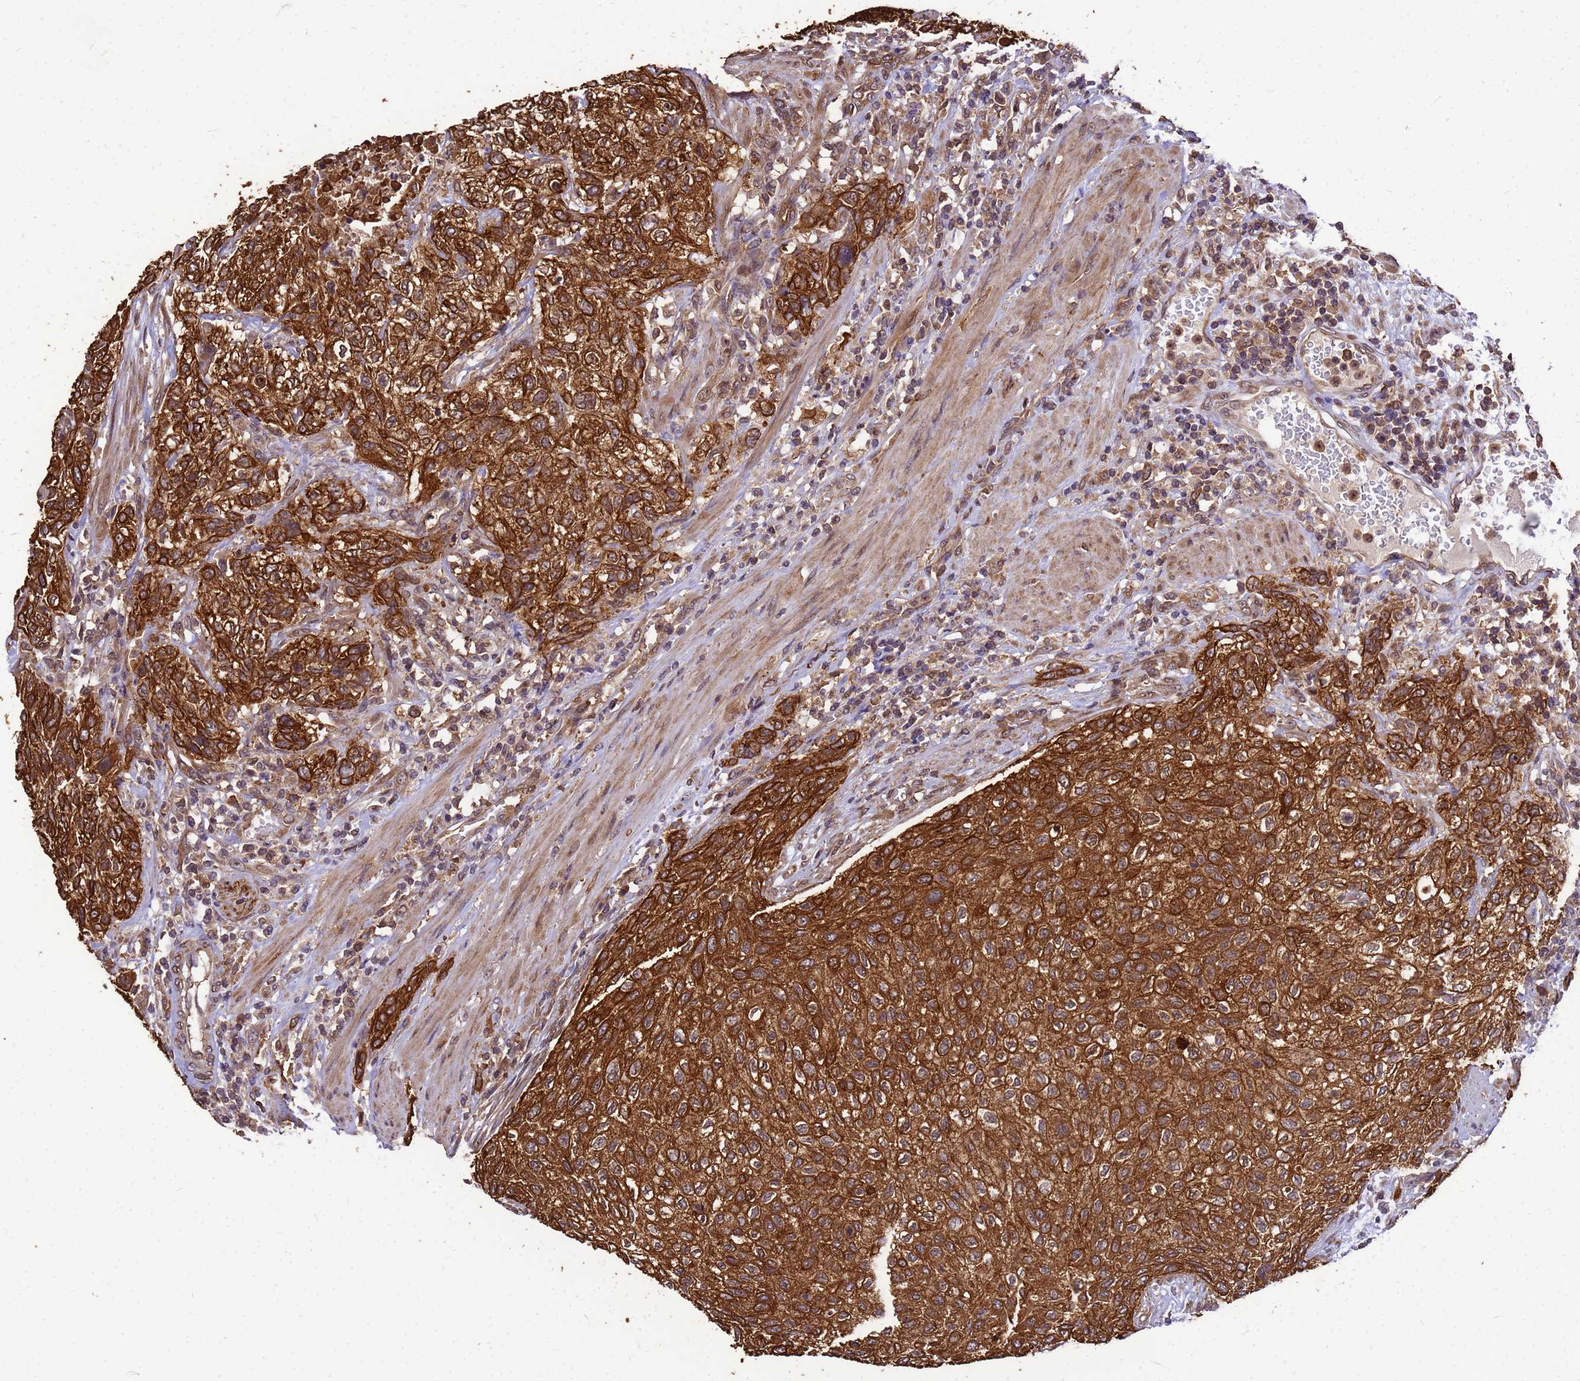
{"staining": {"intensity": "strong", "quantity": ">75%", "location": "cytoplasmic/membranous"}, "tissue": "urothelial cancer", "cell_type": "Tumor cells", "image_type": "cancer", "snomed": [{"axis": "morphology", "description": "Urothelial carcinoma, High grade"}, {"axis": "topography", "description": "Urinary bladder"}], "caption": "Urothelial cancer stained with a protein marker displays strong staining in tumor cells.", "gene": "ZNF618", "patient": {"sex": "male", "age": 35}}